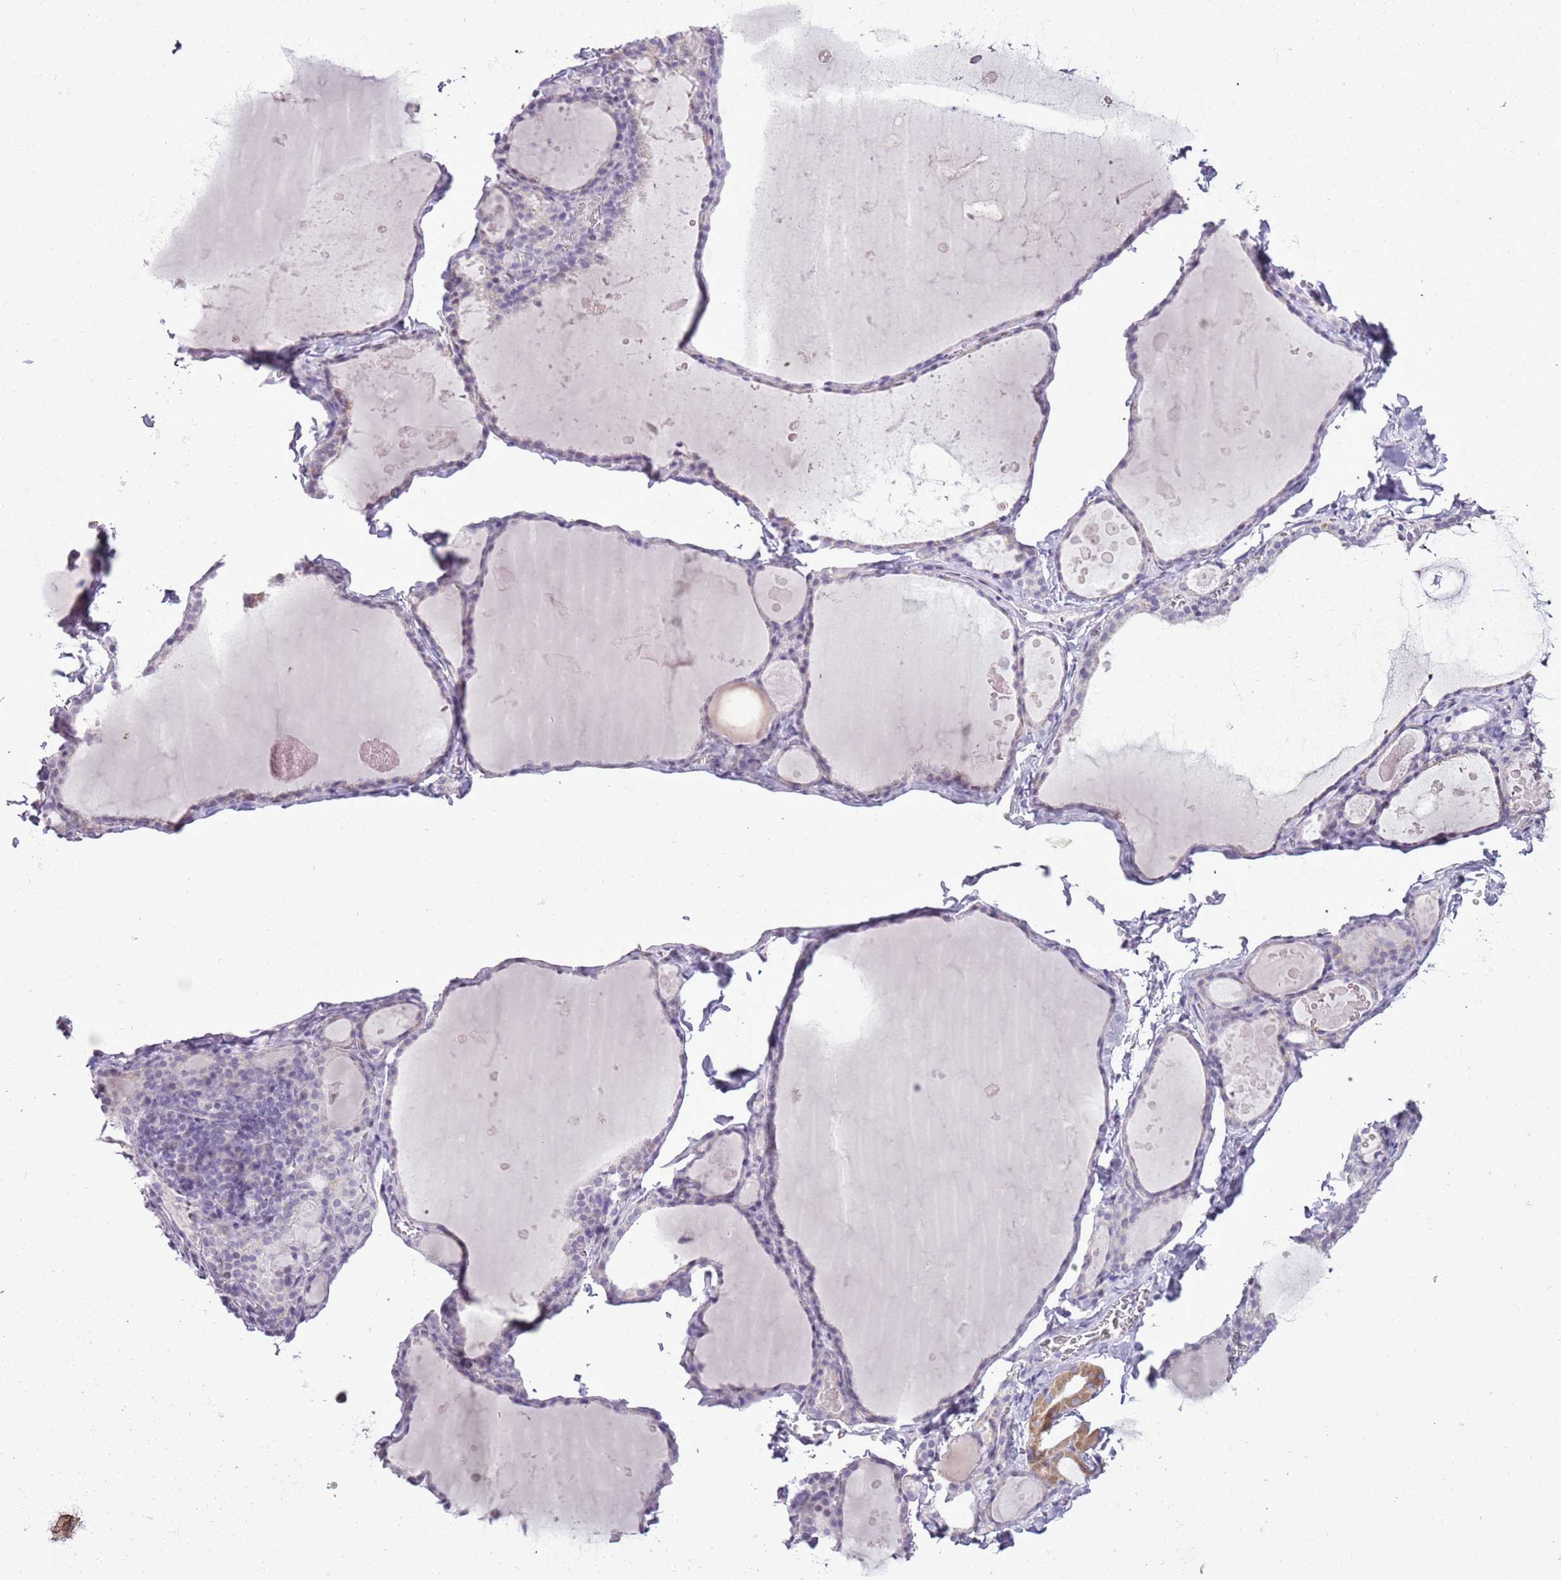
{"staining": {"intensity": "moderate", "quantity": "<25%", "location": "cytoplasmic/membranous"}, "tissue": "thyroid gland", "cell_type": "Glandular cells", "image_type": "normal", "snomed": [{"axis": "morphology", "description": "Normal tissue, NOS"}, {"axis": "topography", "description": "Thyroid gland"}], "caption": "Protein staining of unremarkable thyroid gland demonstrates moderate cytoplasmic/membranous positivity in approximately <25% of glandular cells.", "gene": "RPL3L", "patient": {"sex": "male", "age": 56}}